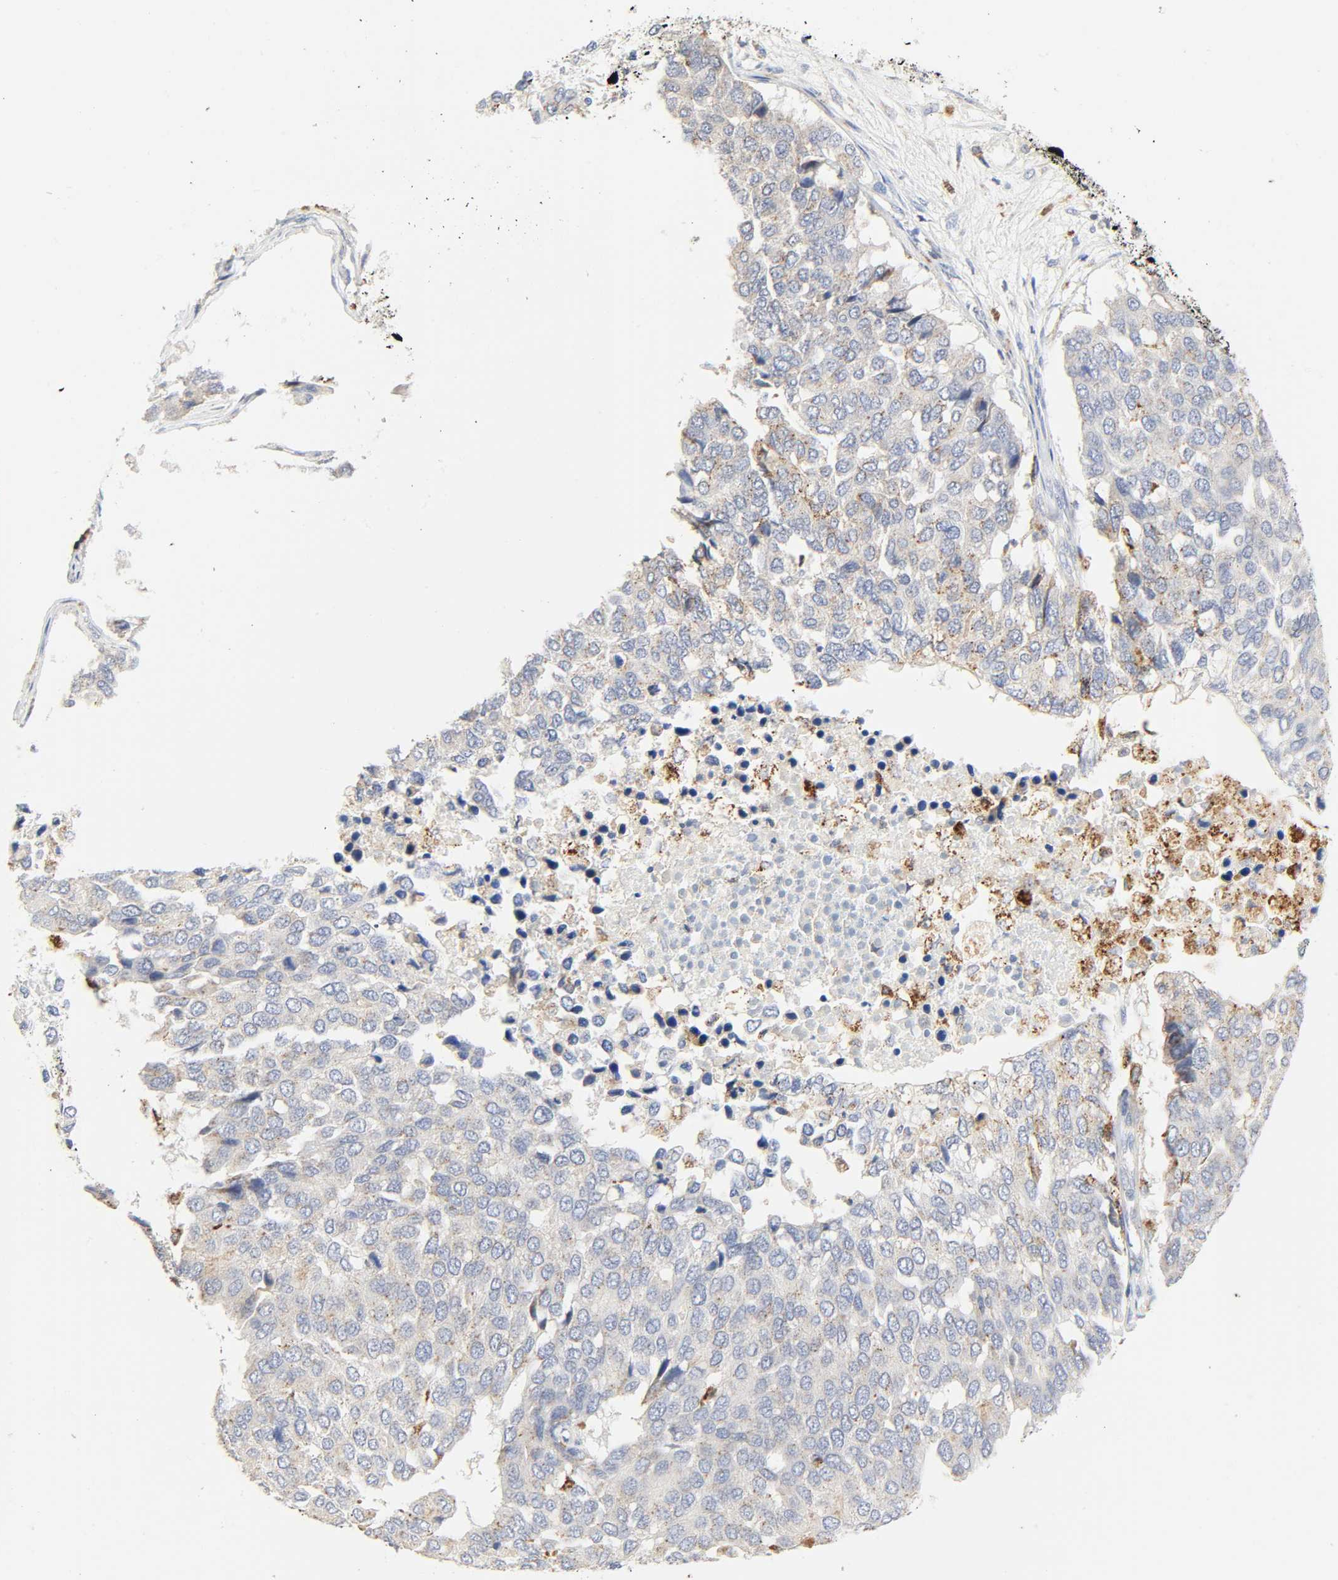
{"staining": {"intensity": "weak", "quantity": "<25%", "location": "cytoplasmic/membranous"}, "tissue": "pancreatic cancer", "cell_type": "Tumor cells", "image_type": "cancer", "snomed": [{"axis": "morphology", "description": "Adenocarcinoma, NOS"}, {"axis": "topography", "description": "Pancreas"}], "caption": "Tumor cells show no significant expression in pancreatic cancer (adenocarcinoma).", "gene": "CAMK2A", "patient": {"sex": "male", "age": 50}}